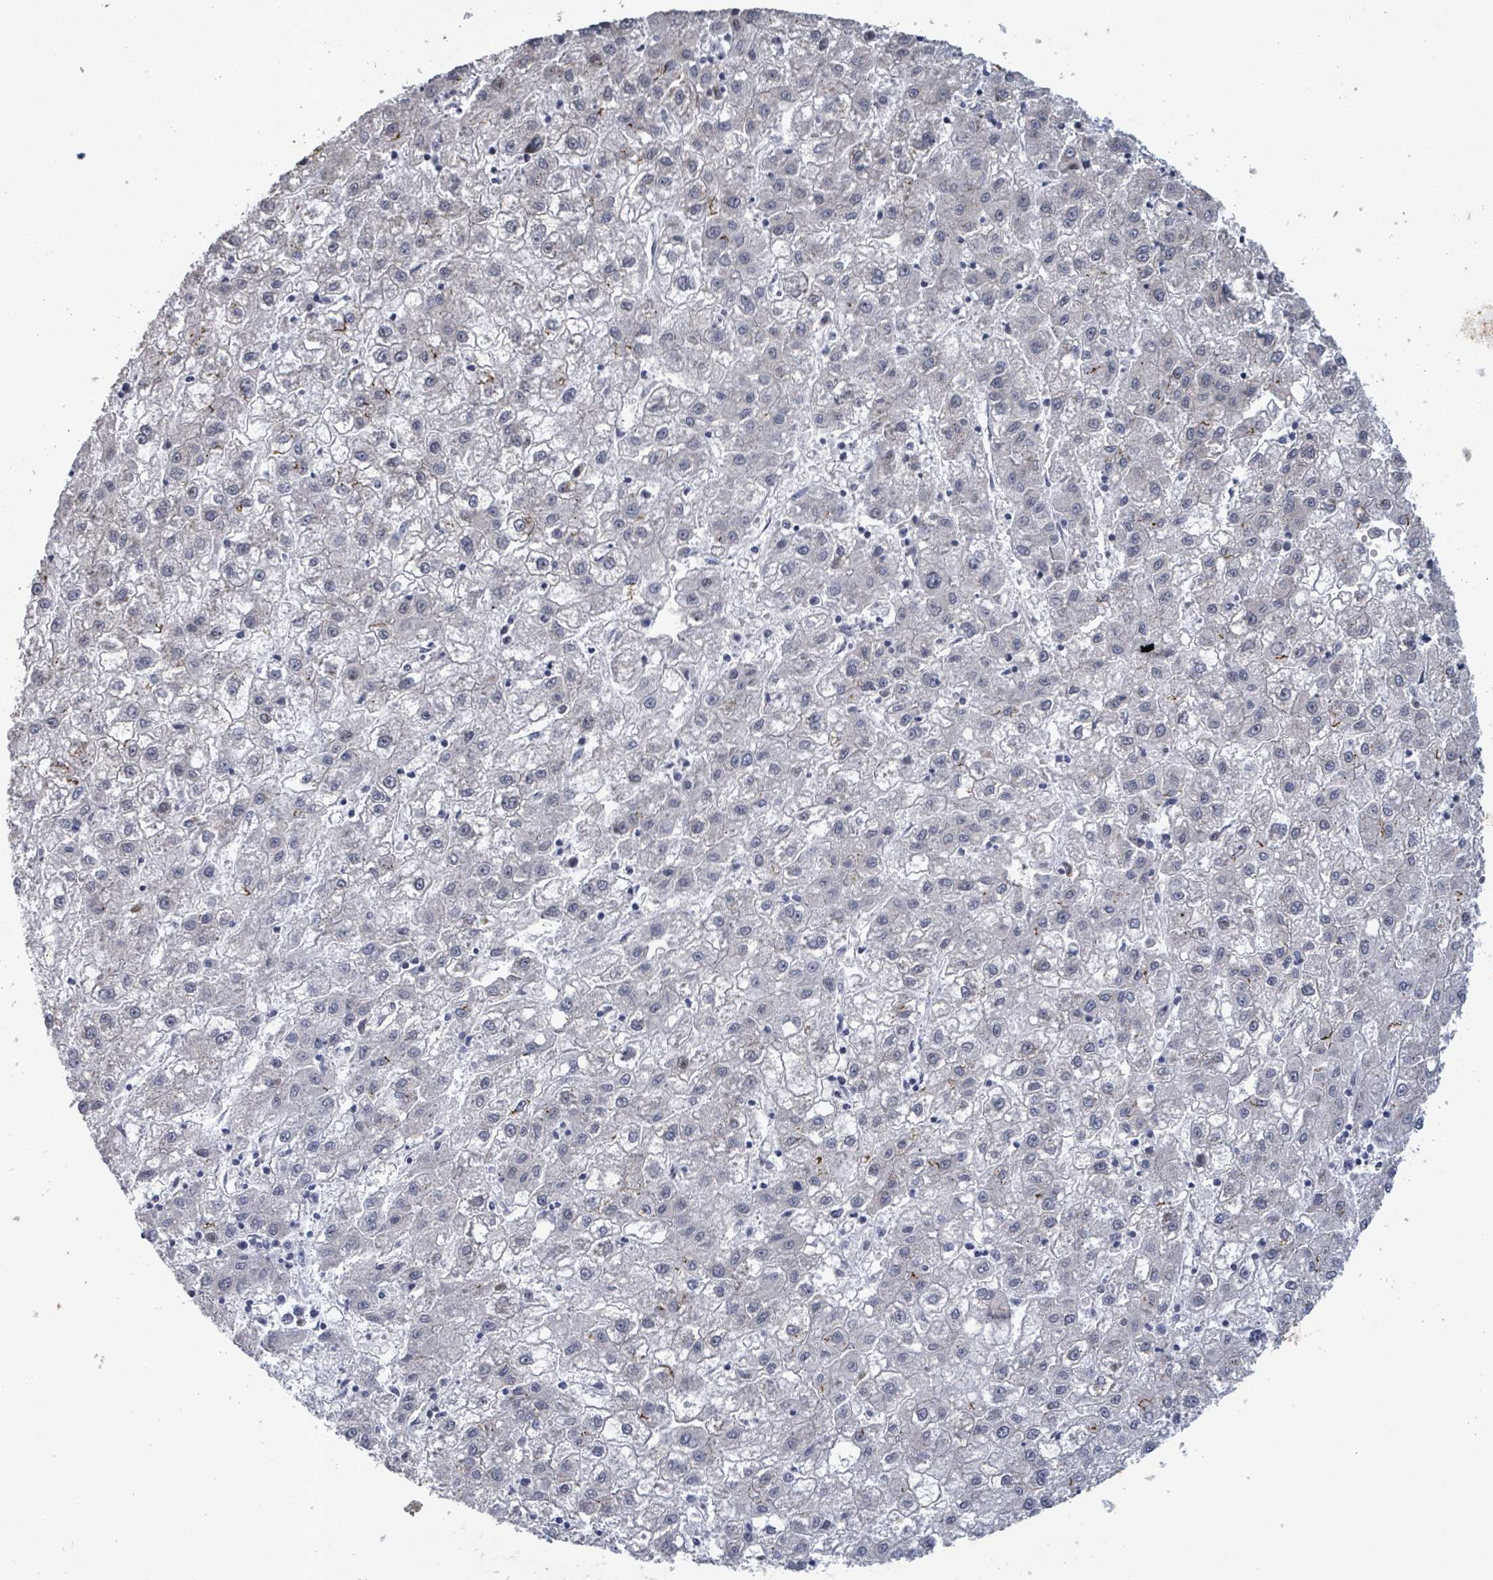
{"staining": {"intensity": "negative", "quantity": "none", "location": "none"}, "tissue": "liver cancer", "cell_type": "Tumor cells", "image_type": "cancer", "snomed": [{"axis": "morphology", "description": "Carcinoma, Hepatocellular, NOS"}, {"axis": "topography", "description": "Liver"}], "caption": "The micrograph displays no staining of tumor cells in liver hepatocellular carcinoma.", "gene": "TUSC1", "patient": {"sex": "male", "age": 72}}